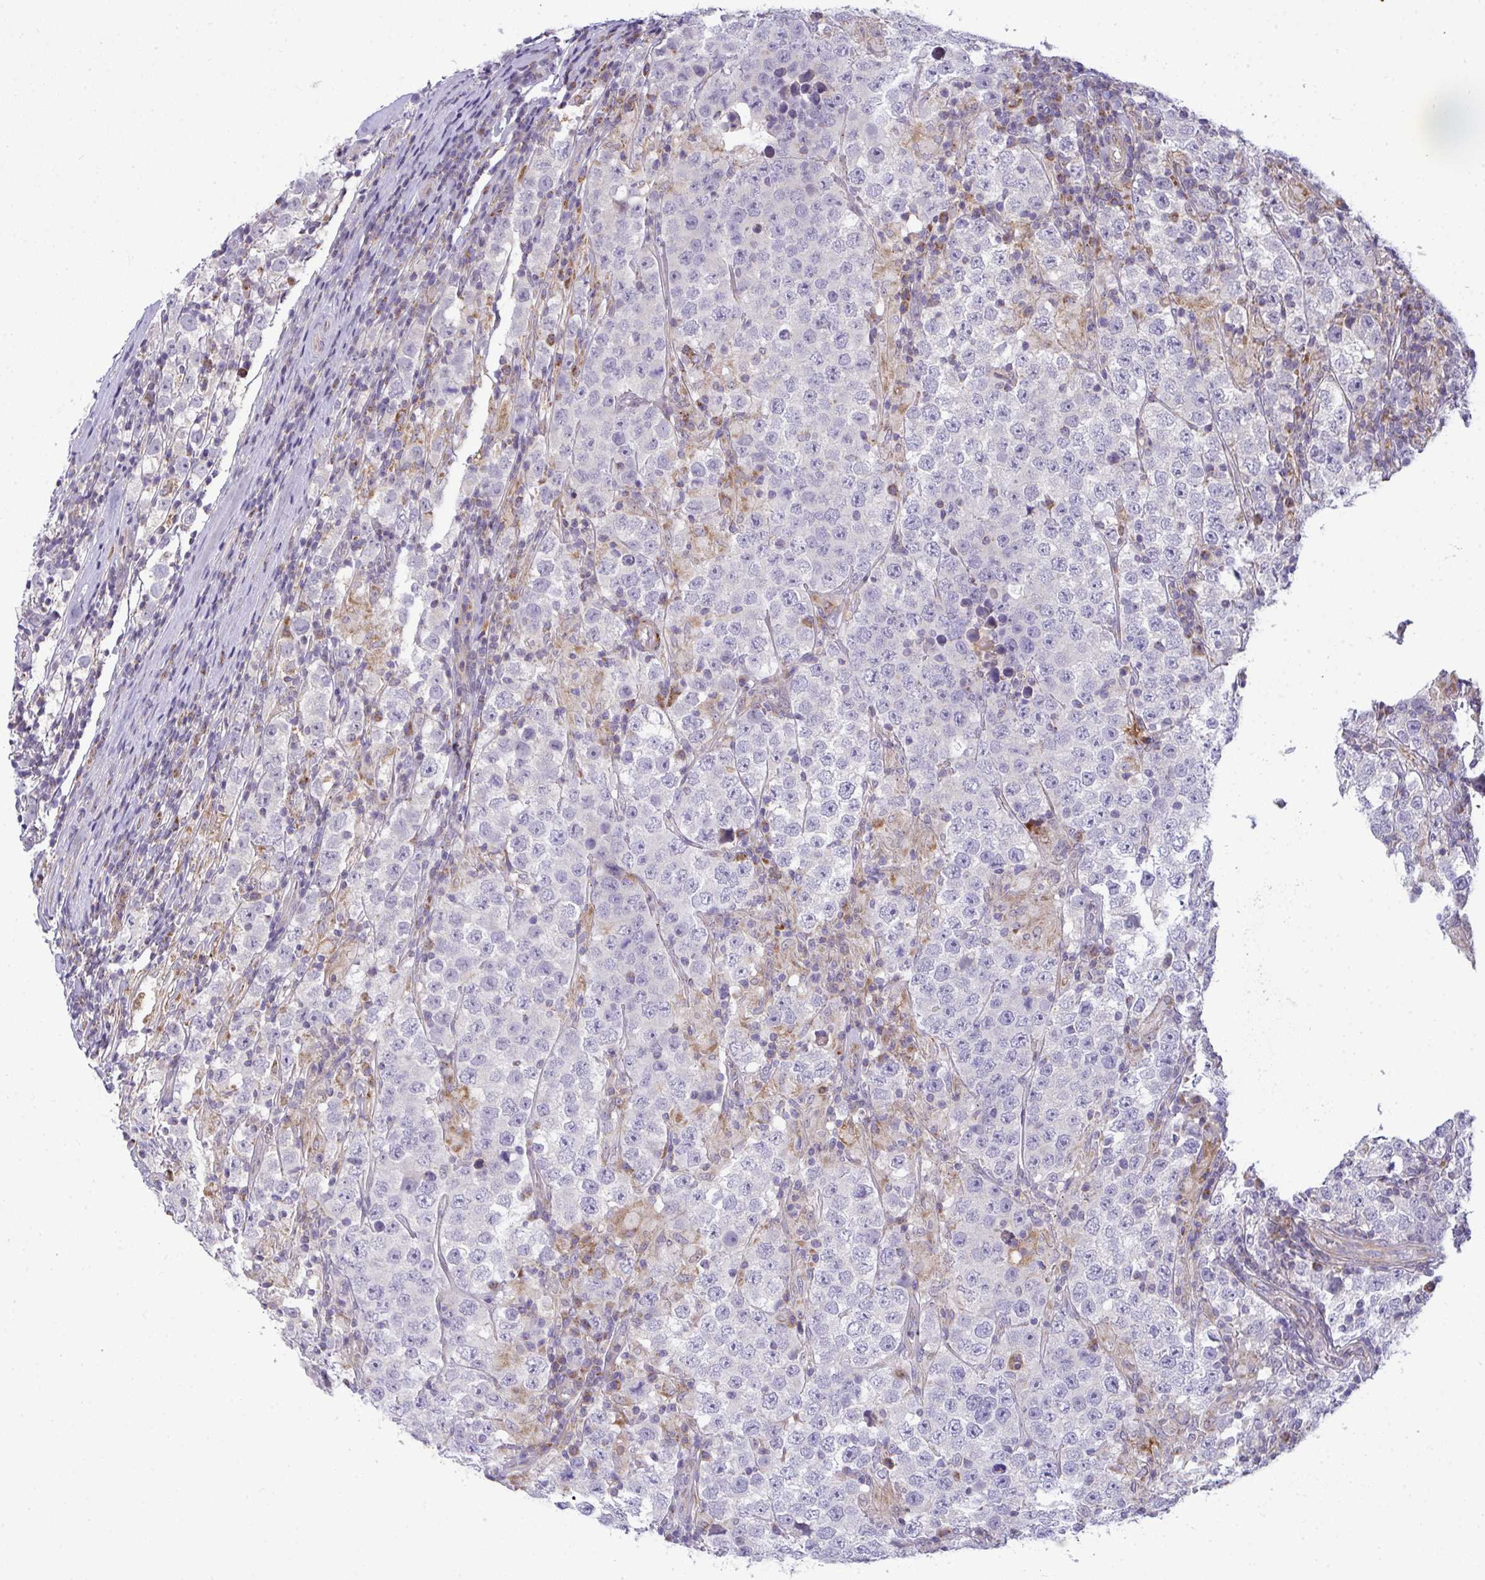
{"staining": {"intensity": "negative", "quantity": "none", "location": "none"}, "tissue": "testis cancer", "cell_type": "Tumor cells", "image_type": "cancer", "snomed": [{"axis": "morphology", "description": "Normal tissue, NOS"}, {"axis": "morphology", "description": "Urothelial carcinoma, High grade"}, {"axis": "morphology", "description": "Seminoma, NOS"}, {"axis": "morphology", "description": "Carcinoma, Embryonal, NOS"}, {"axis": "topography", "description": "Urinary bladder"}, {"axis": "topography", "description": "Testis"}], "caption": "Protein analysis of testis cancer reveals no significant positivity in tumor cells.", "gene": "SRRM4", "patient": {"sex": "male", "age": 41}}